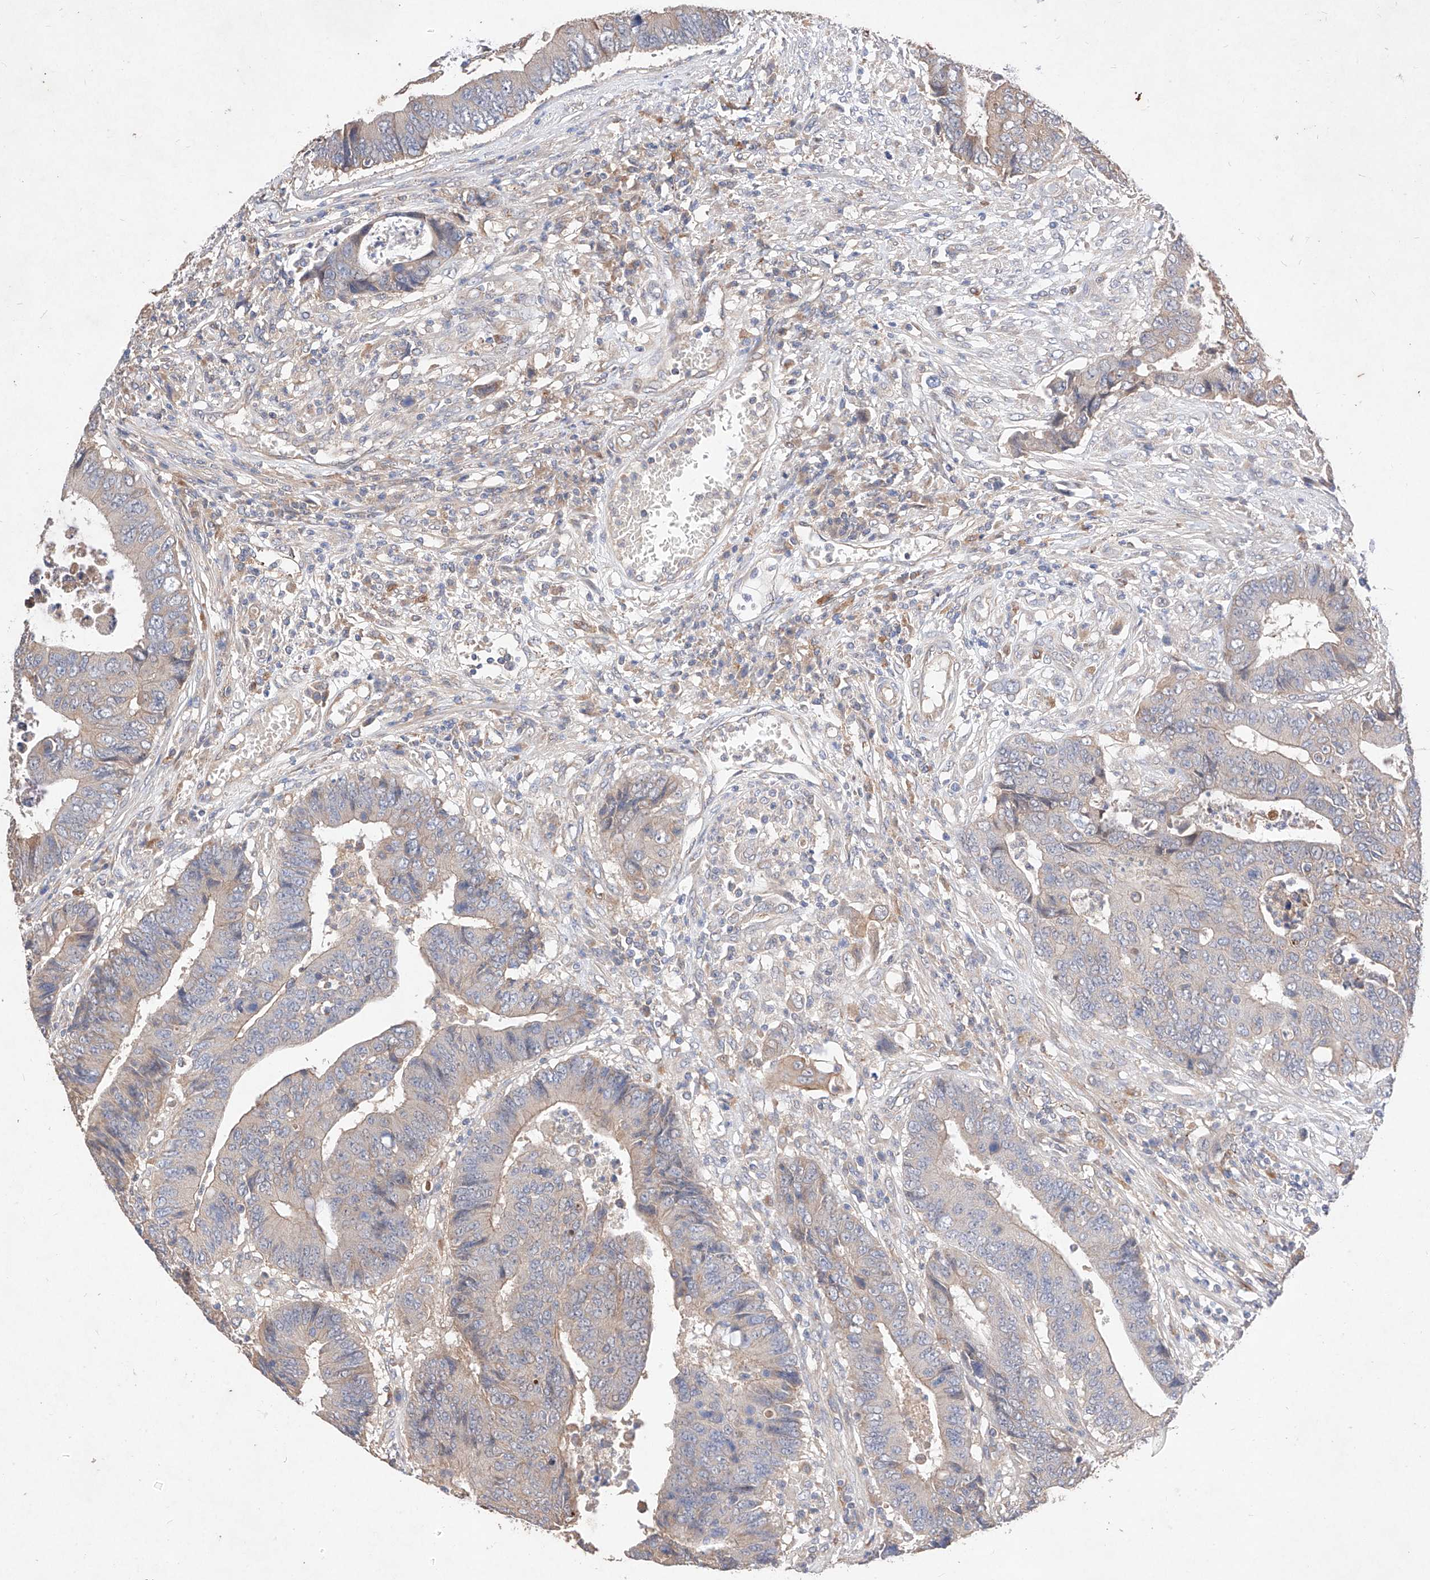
{"staining": {"intensity": "weak", "quantity": "<25%", "location": "cytoplasmic/membranous"}, "tissue": "colorectal cancer", "cell_type": "Tumor cells", "image_type": "cancer", "snomed": [{"axis": "morphology", "description": "Adenocarcinoma, NOS"}, {"axis": "topography", "description": "Rectum"}], "caption": "The photomicrograph shows no staining of tumor cells in adenocarcinoma (colorectal).", "gene": "C6orf62", "patient": {"sex": "male", "age": 84}}